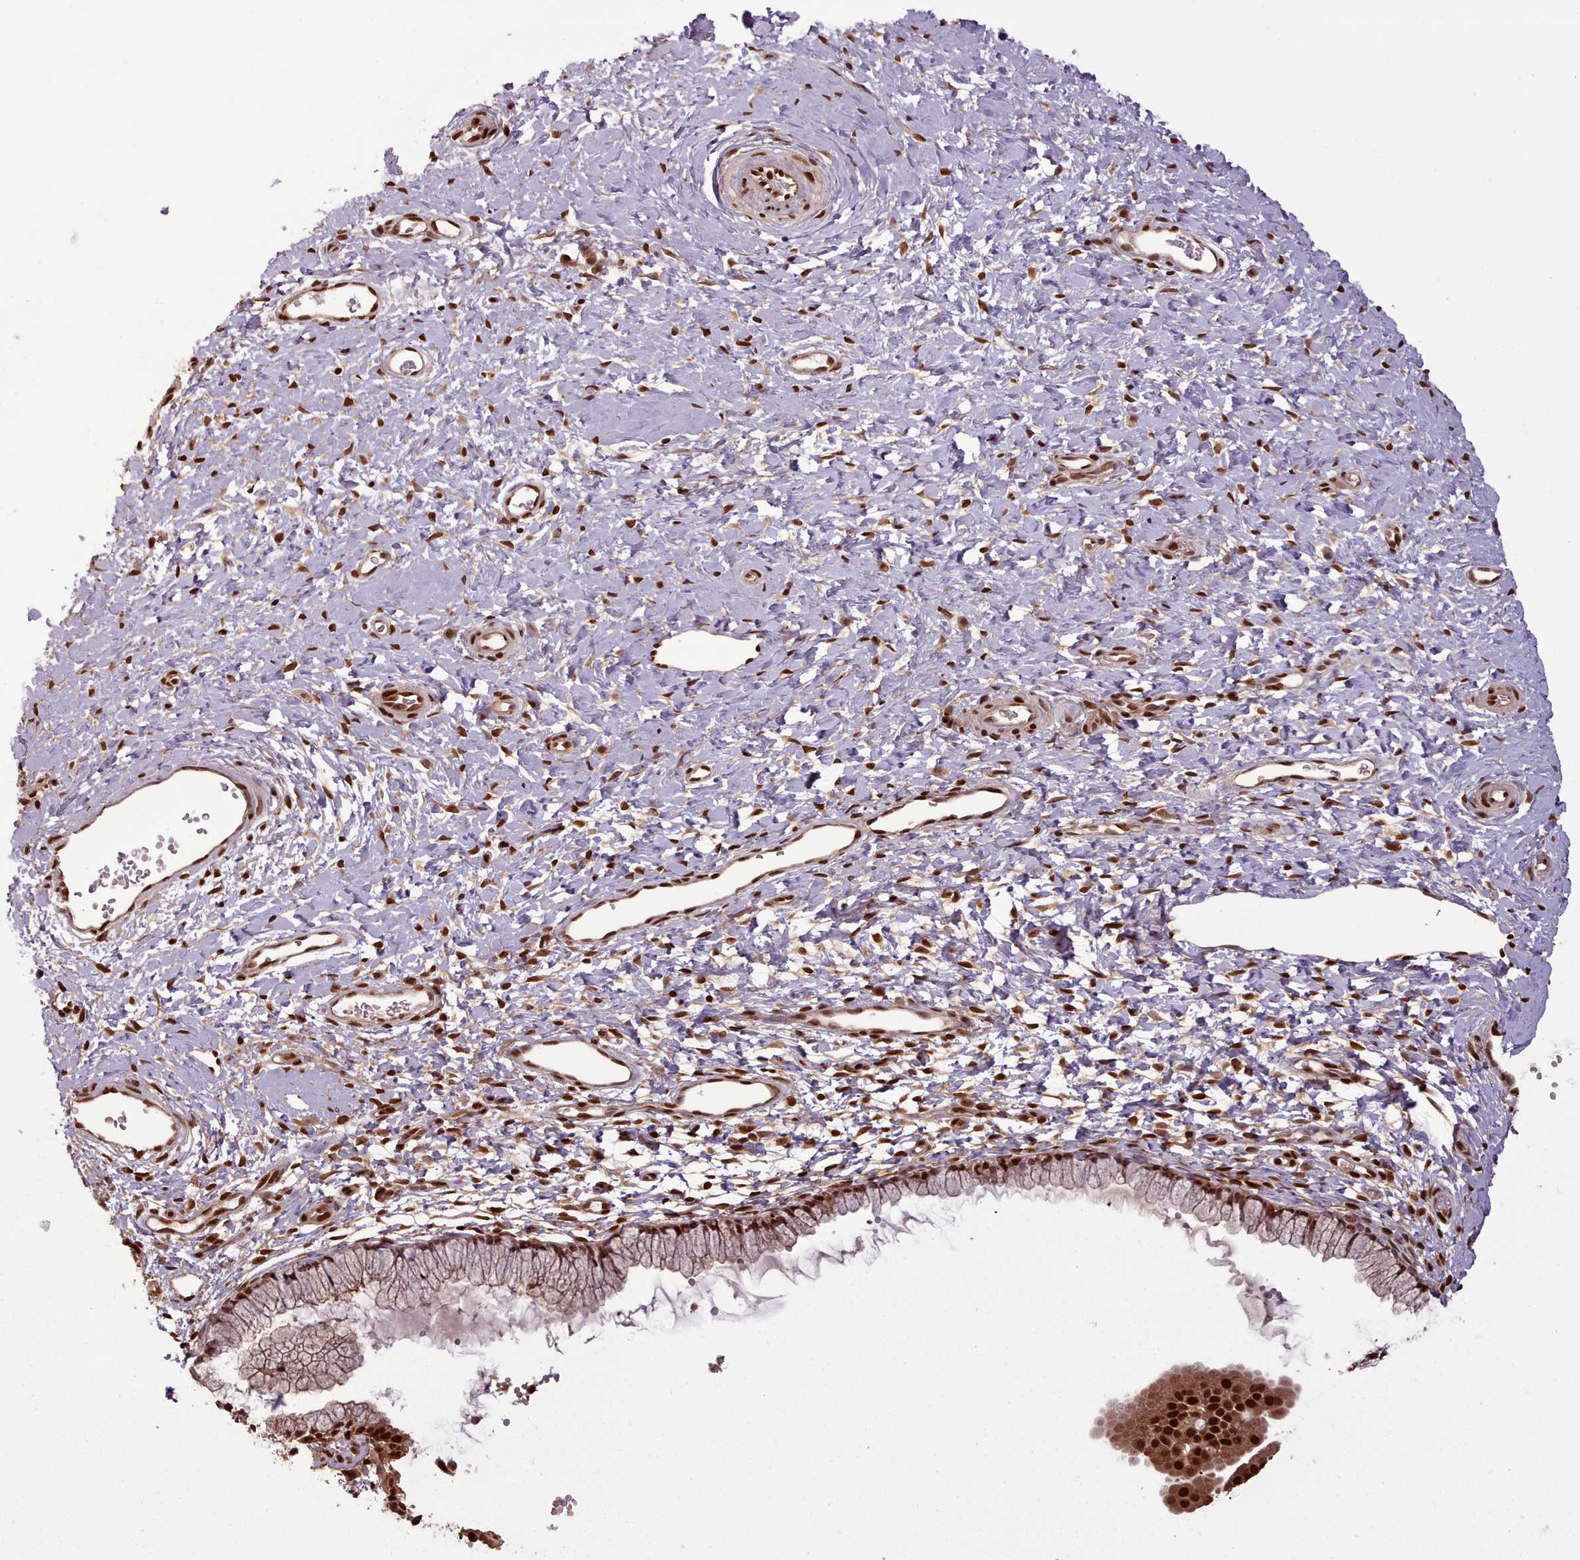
{"staining": {"intensity": "strong", "quantity": ">75%", "location": "nuclear"}, "tissue": "cervix", "cell_type": "Glandular cells", "image_type": "normal", "snomed": [{"axis": "morphology", "description": "Normal tissue, NOS"}, {"axis": "topography", "description": "Cervix"}], "caption": "Immunohistochemistry (IHC) (DAB (3,3'-diaminobenzidine)) staining of benign human cervix displays strong nuclear protein staining in approximately >75% of glandular cells.", "gene": "RPS27A", "patient": {"sex": "female", "age": 36}}